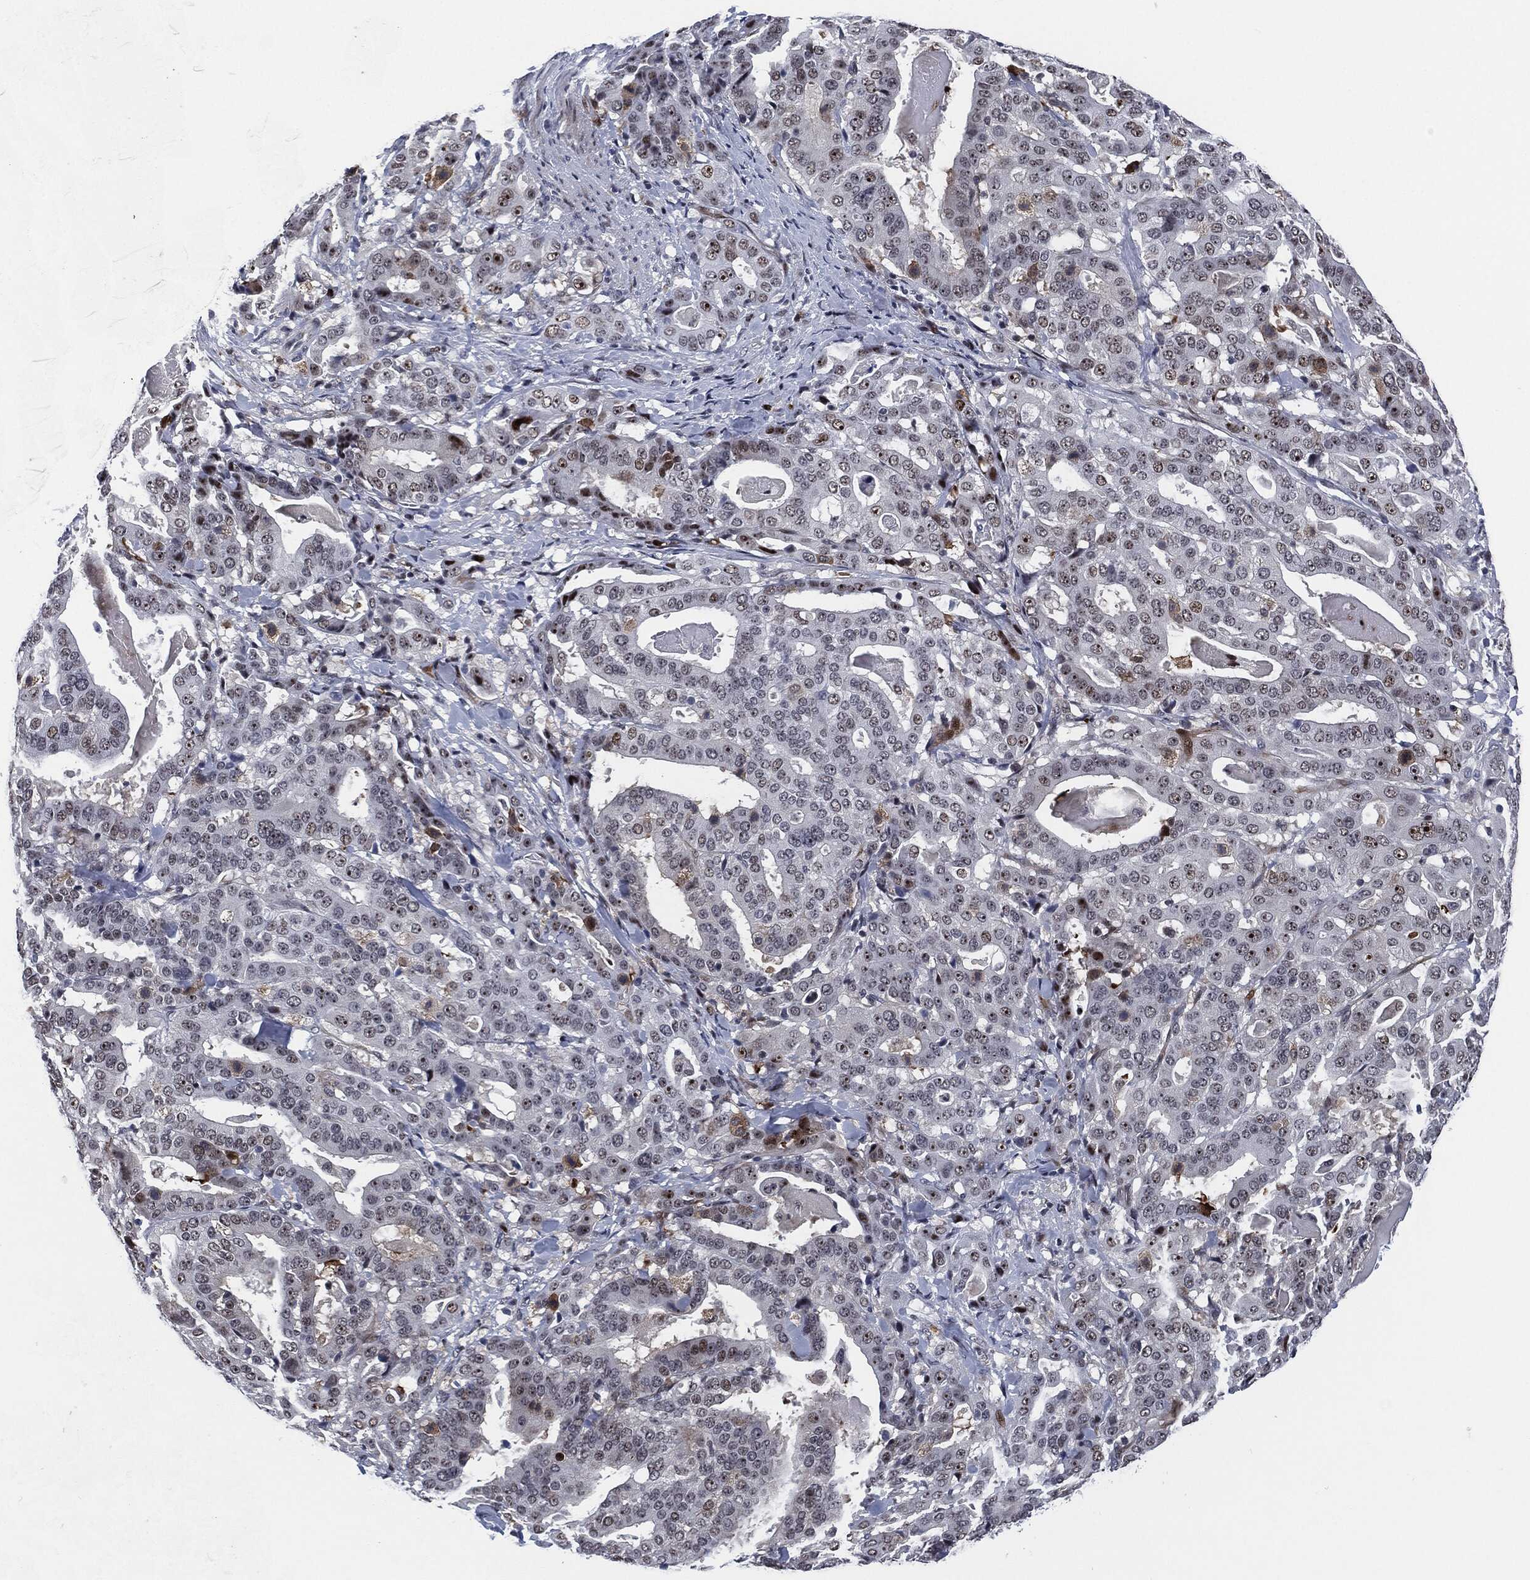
{"staining": {"intensity": "strong", "quantity": "<25%", "location": "nuclear"}, "tissue": "stomach cancer", "cell_type": "Tumor cells", "image_type": "cancer", "snomed": [{"axis": "morphology", "description": "Adenocarcinoma, NOS"}, {"axis": "topography", "description": "Stomach"}], "caption": "A histopathology image of adenocarcinoma (stomach) stained for a protein displays strong nuclear brown staining in tumor cells. The staining was performed using DAB (3,3'-diaminobenzidine) to visualize the protein expression in brown, while the nuclei were stained in blue with hematoxylin (Magnification: 20x).", "gene": "AKT2", "patient": {"sex": "male", "age": 48}}